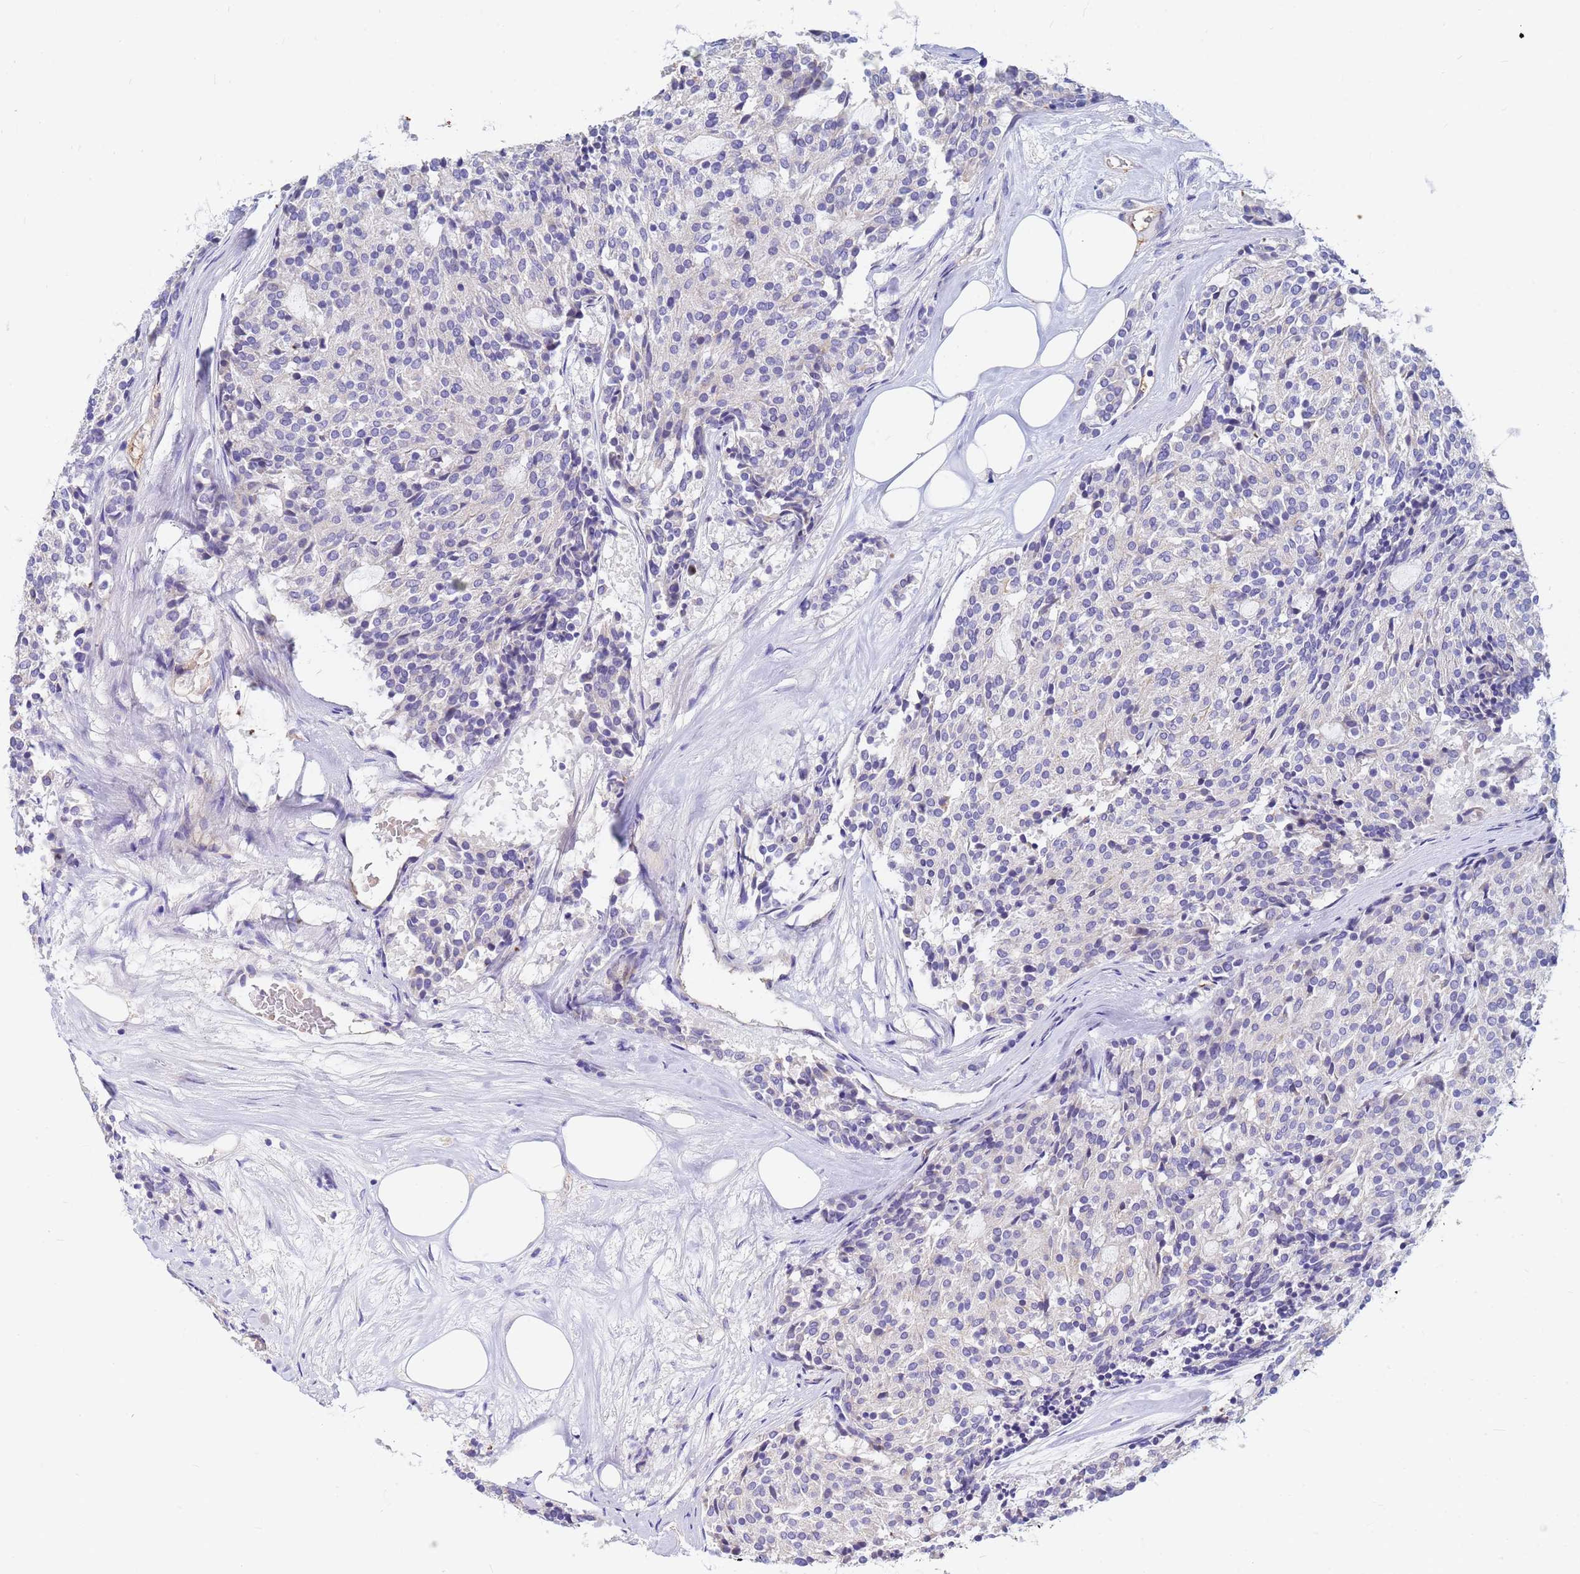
{"staining": {"intensity": "negative", "quantity": "none", "location": "none"}, "tissue": "carcinoid", "cell_type": "Tumor cells", "image_type": "cancer", "snomed": [{"axis": "morphology", "description": "Carcinoid, malignant, NOS"}, {"axis": "topography", "description": "Pancreas"}], "caption": "Carcinoid was stained to show a protein in brown. There is no significant expression in tumor cells.", "gene": "DPRX", "patient": {"sex": "female", "age": 54}}